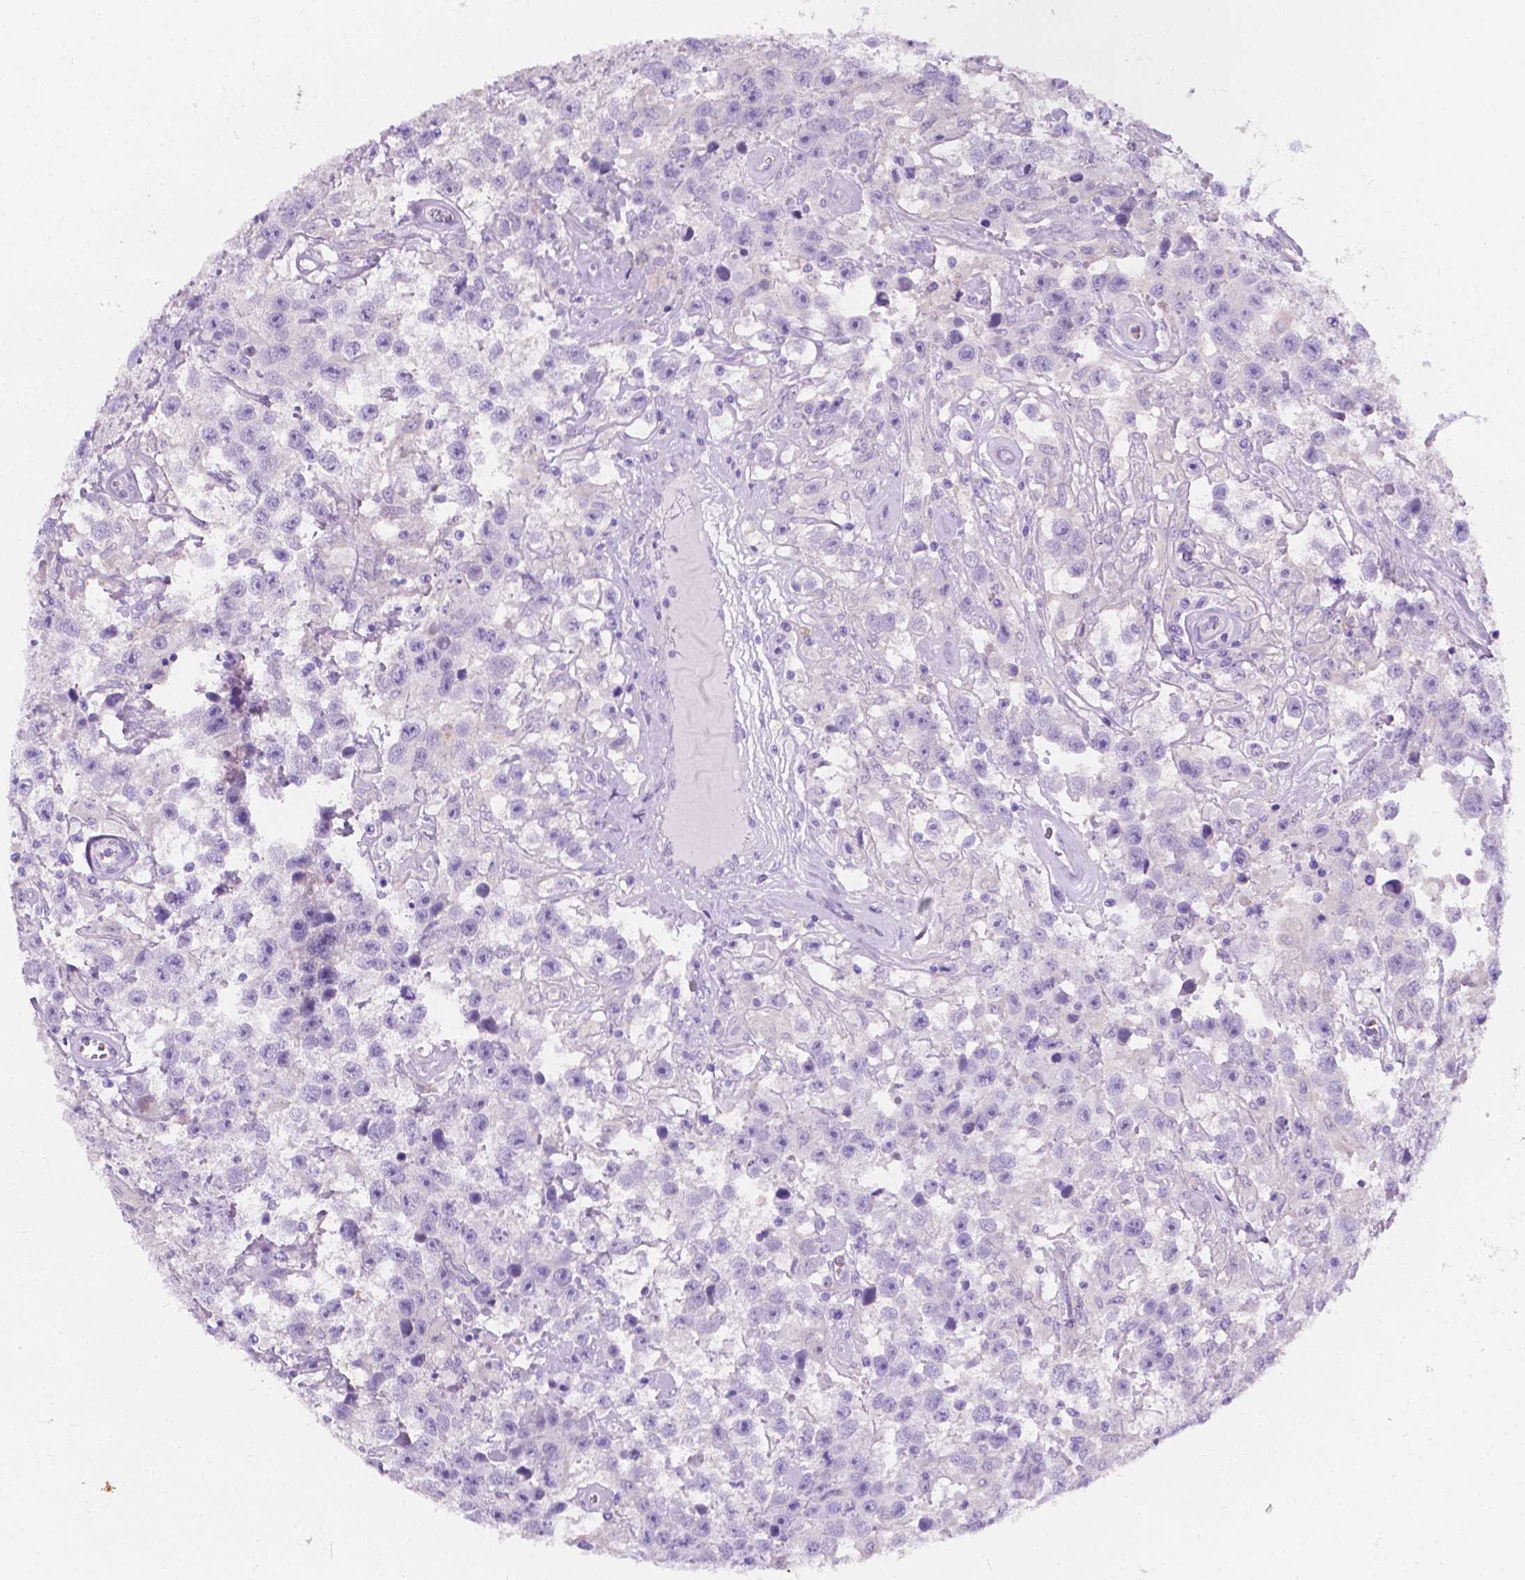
{"staining": {"intensity": "negative", "quantity": "none", "location": "none"}, "tissue": "testis cancer", "cell_type": "Tumor cells", "image_type": "cancer", "snomed": [{"axis": "morphology", "description": "Seminoma, NOS"}, {"axis": "topography", "description": "Testis"}], "caption": "Tumor cells show no significant positivity in testis cancer (seminoma).", "gene": "GNAO1", "patient": {"sex": "male", "age": 43}}